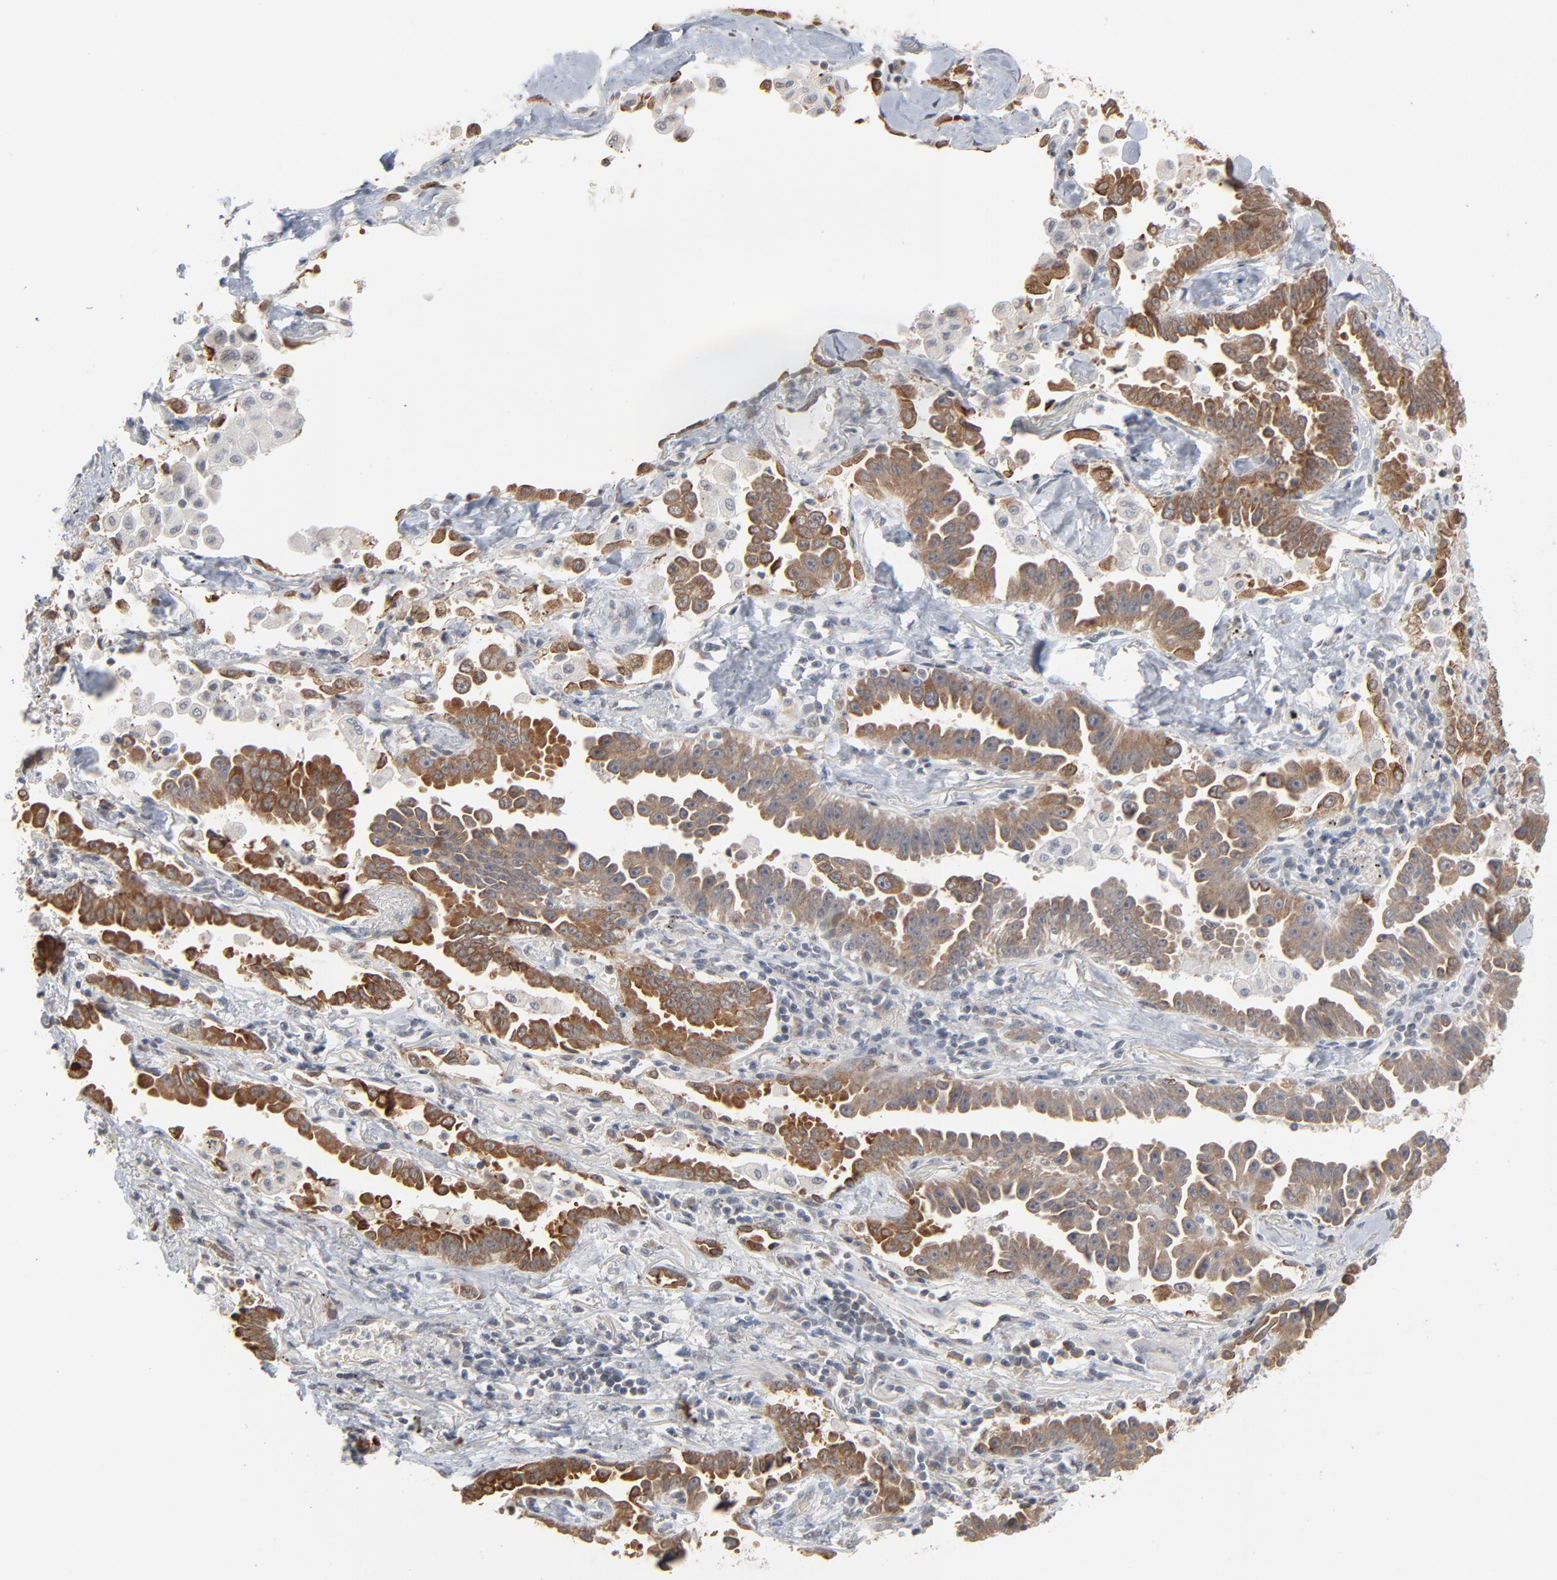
{"staining": {"intensity": "moderate", "quantity": ">75%", "location": "cytoplasmic/membranous"}, "tissue": "lung cancer", "cell_type": "Tumor cells", "image_type": "cancer", "snomed": [{"axis": "morphology", "description": "Adenocarcinoma, NOS"}, {"axis": "topography", "description": "Lung"}], "caption": "There is medium levels of moderate cytoplasmic/membranous positivity in tumor cells of lung cancer, as demonstrated by immunohistochemical staining (brown color).", "gene": "ITPR3", "patient": {"sex": "female", "age": 64}}